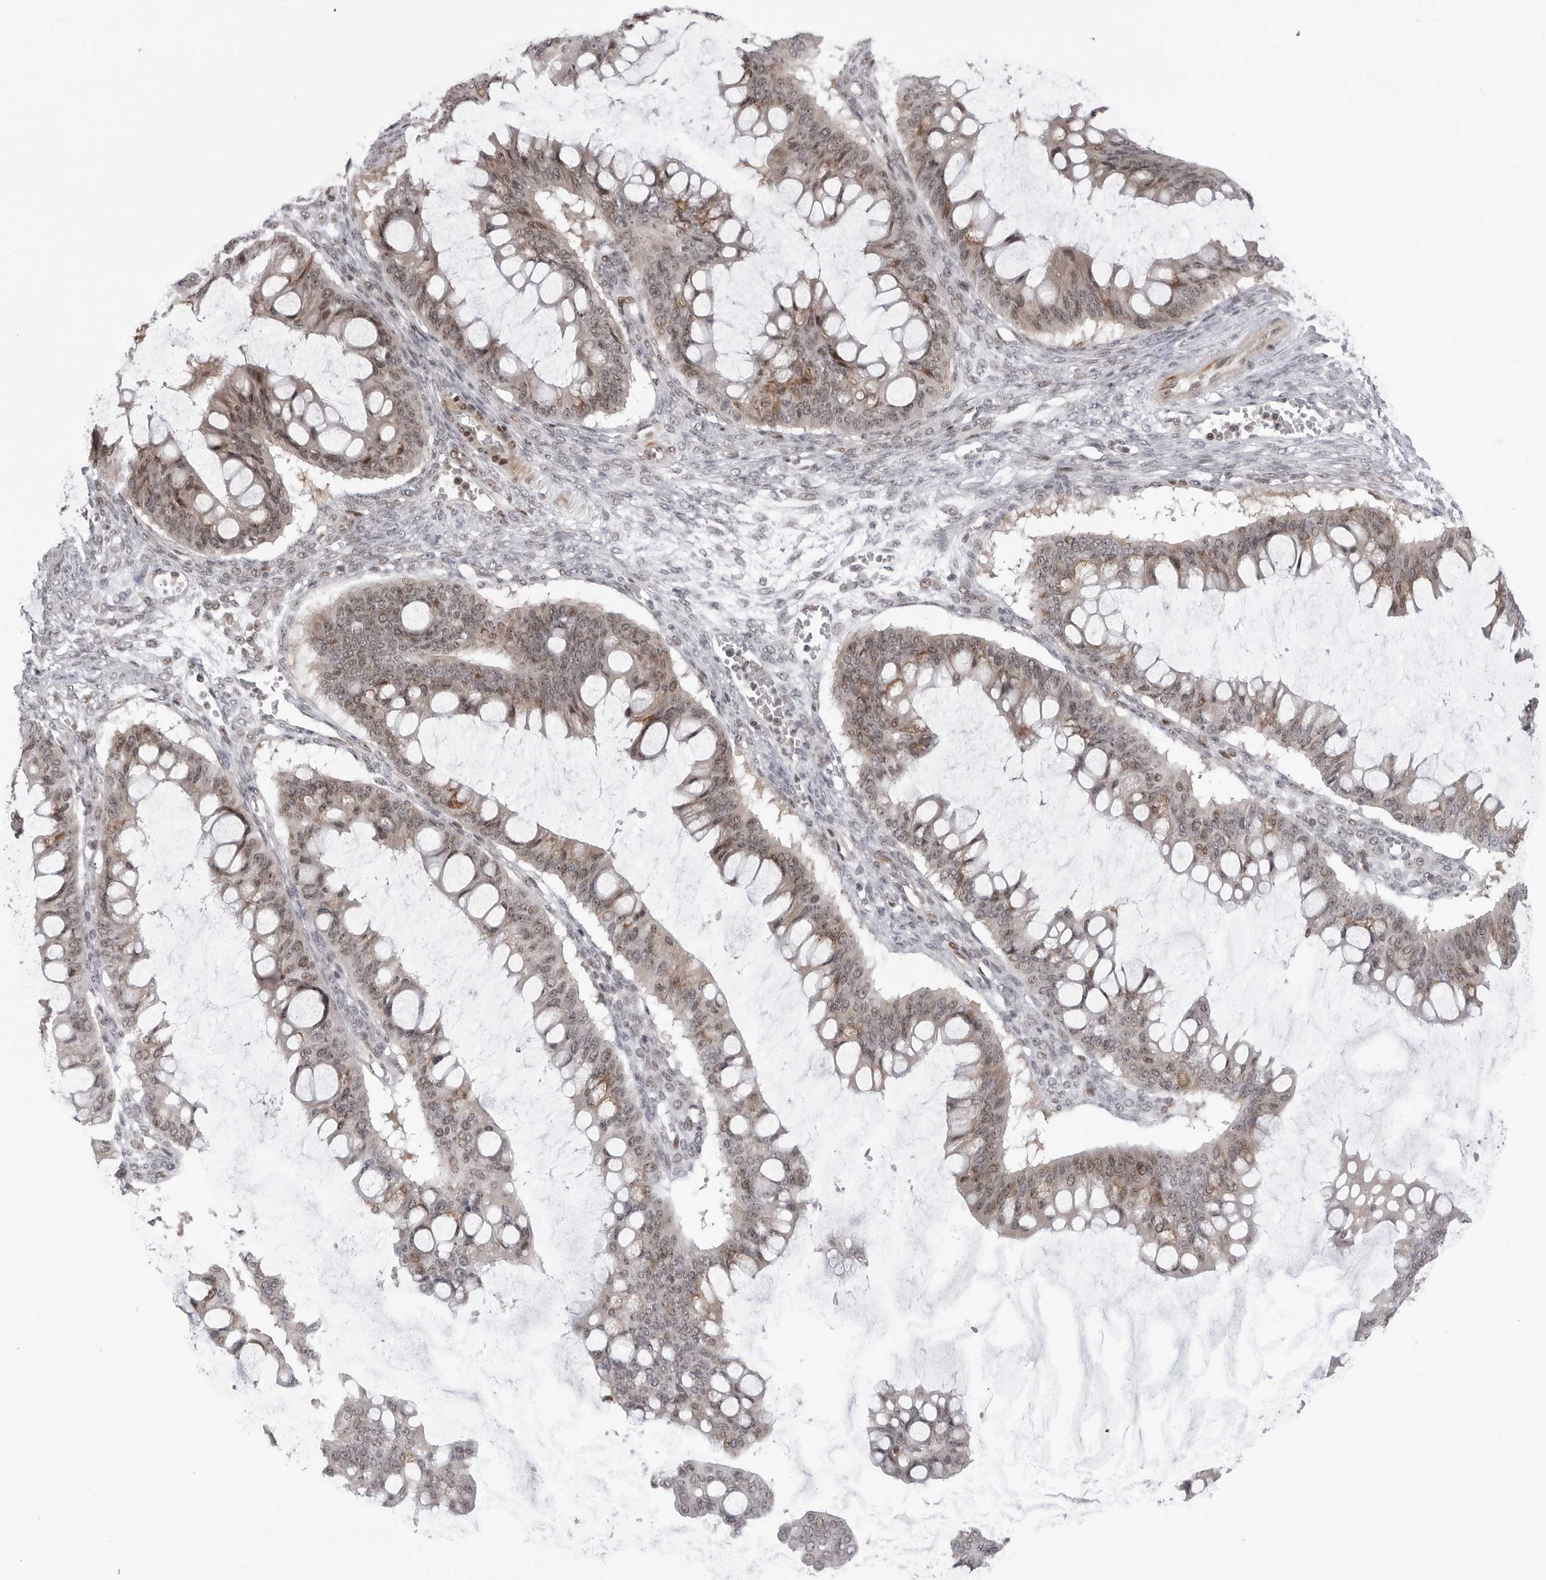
{"staining": {"intensity": "weak", "quantity": "25%-75%", "location": "nuclear"}, "tissue": "ovarian cancer", "cell_type": "Tumor cells", "image_type": "cancer", "snomed": [{"axis": "morphology", "description": "Cystadenocarcinoma, mucinous, NOS"}, {"axis": "topography", "description": "Ovary"}], "caption": "Immunohistochemistry (IHC) image of neoplastic tissue: human ovarian cancer stained using IHC demonstrates low levels of weak protein expression localized specifically in the nuclear of tumor cells, appearing as a nuclear brown color.", "gene": "TRIM66", "patient": {"sex": "female", "age": 73}}